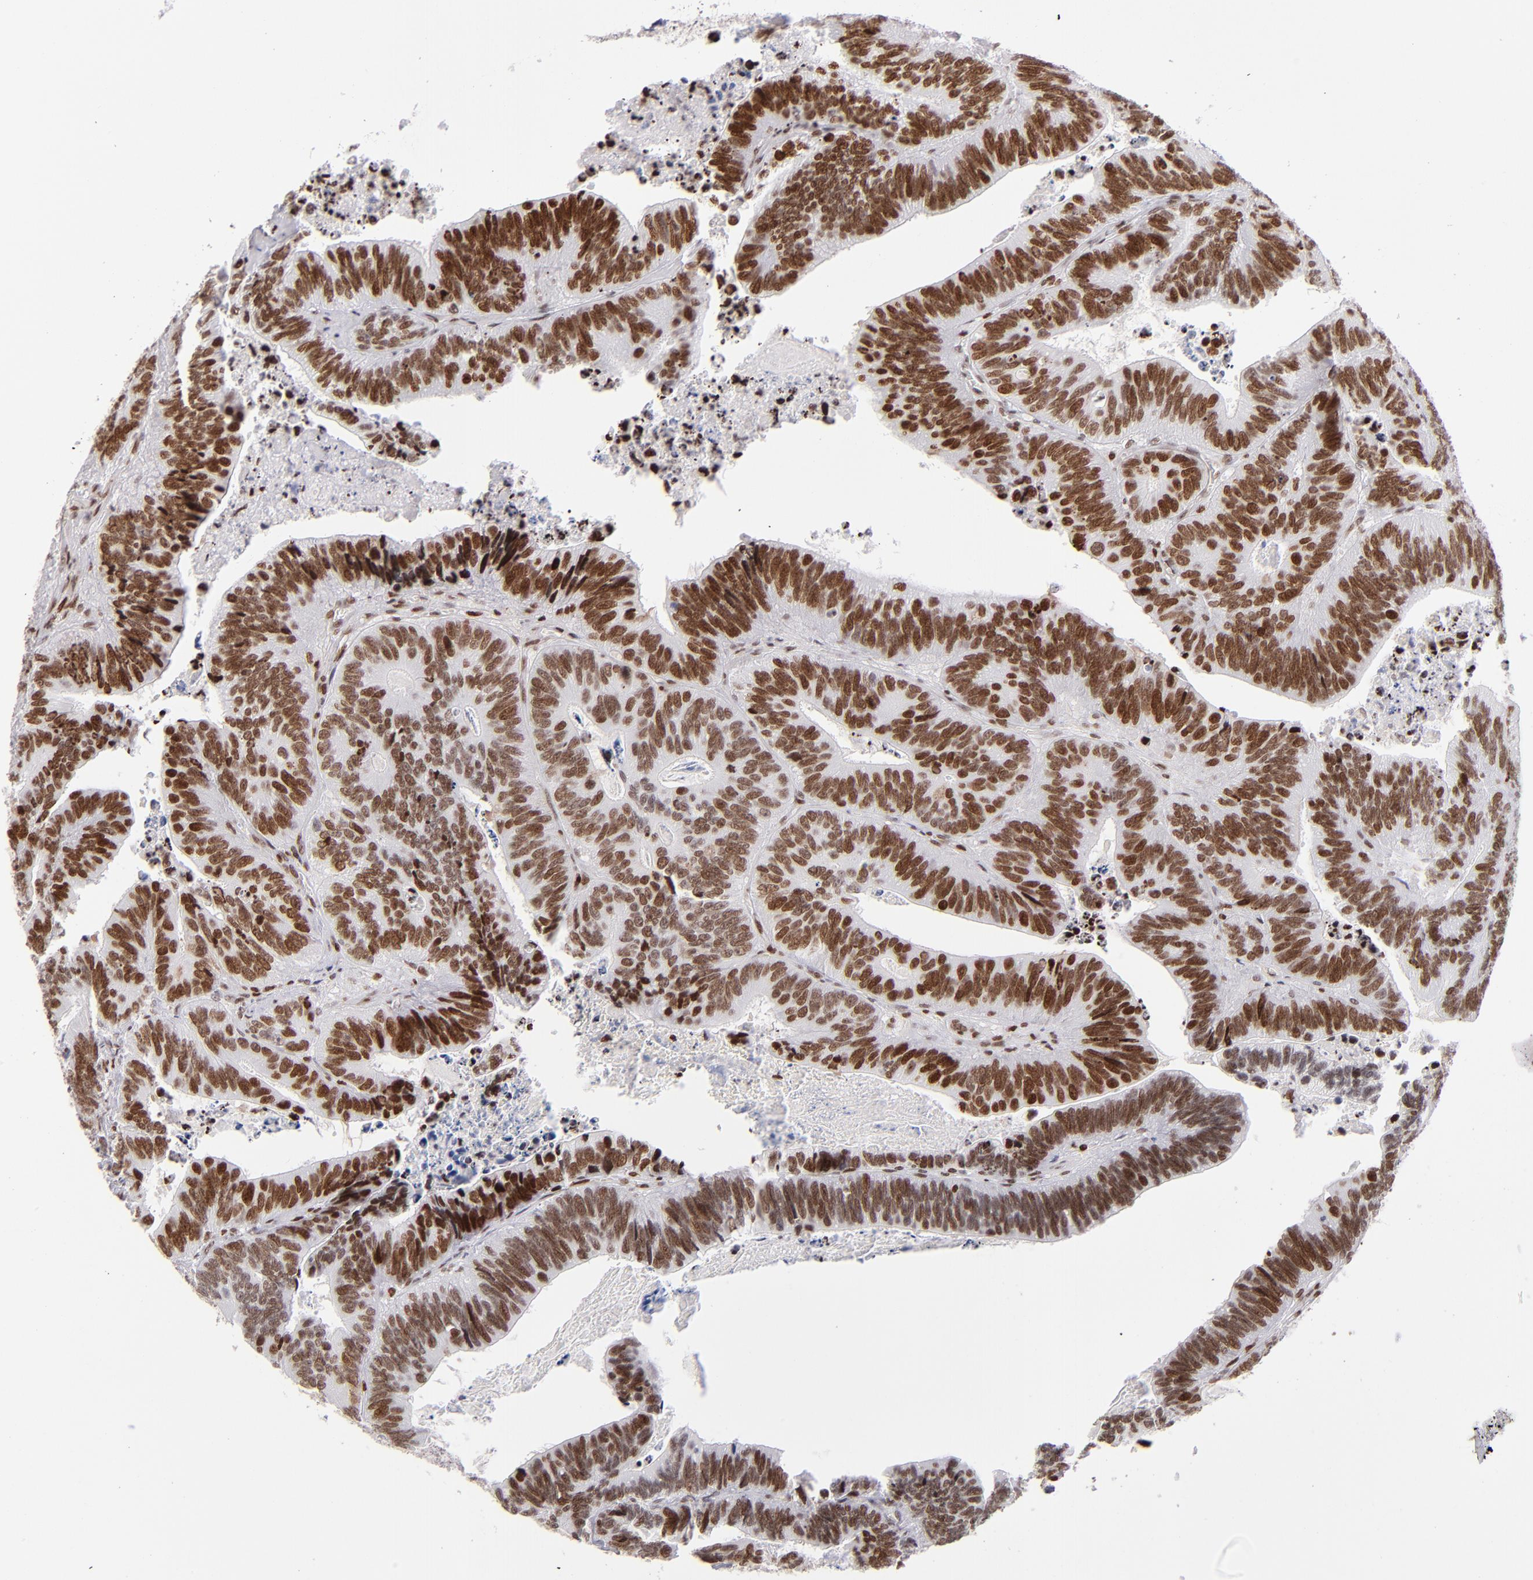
{"staining": {"intensity": "moderate", "quantity": ">75%", "location": "nuclear"}, "tissue": "colorectal cancer", "cell_type": "Tumor cells", "image_type": "cancer", "snomed": [{"axis": "morphology", "description": "Adenocarcinoma, NOS"}, {"axis": "topography", "description": "Colon"}], "caption": "A medium amount of moderate nuclear staining is seen in approximately >75% of tumor cells in colorectal adenocarcinoma tissue. The protein of interest is shown in brown color, while the nuclei are stained blue.", "gene": "POLA1", "patient": {"sex": "male", "age": 72}}